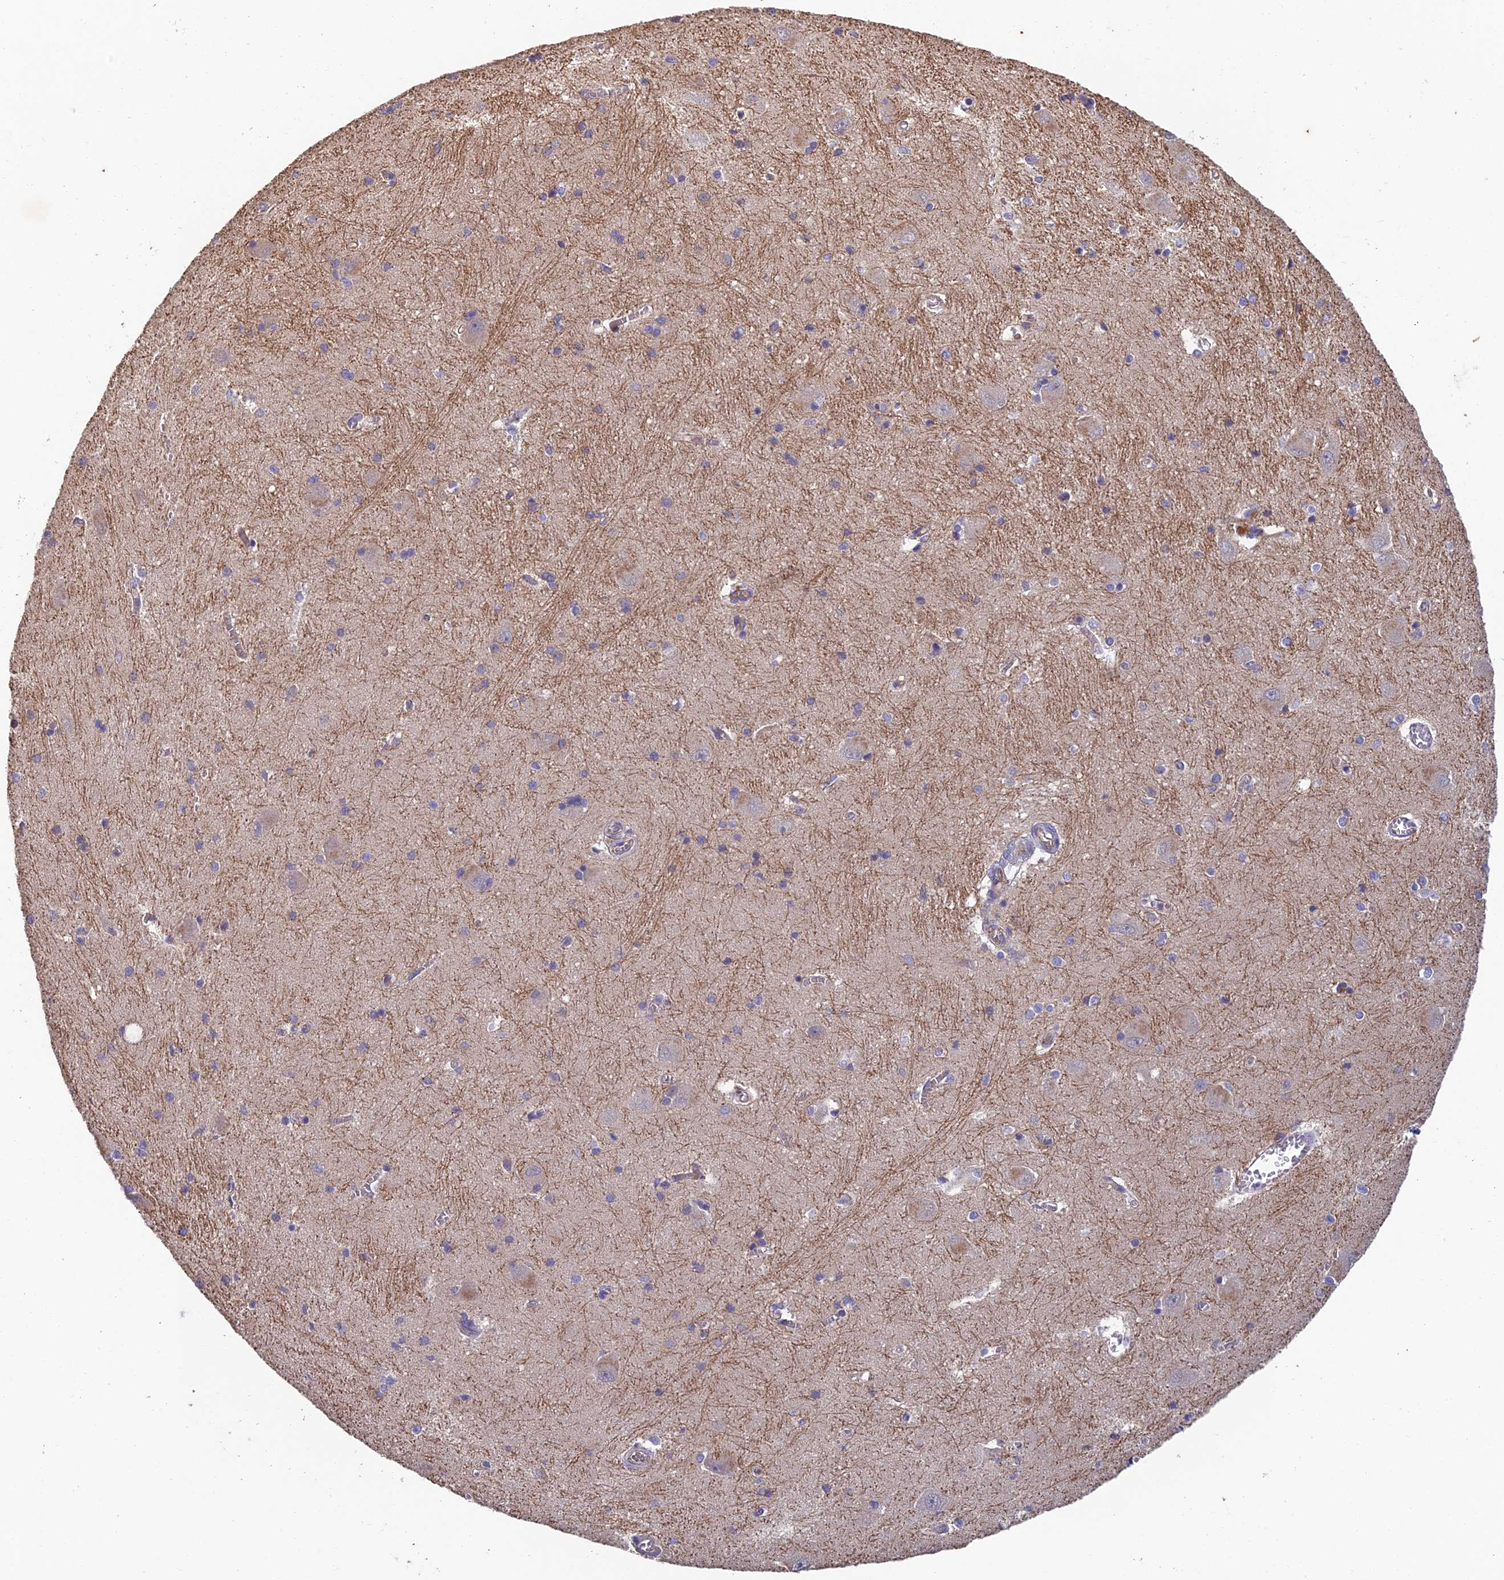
{"staining": {"intensity": "weak", "quantity": "<25%", "location": "cytoplasmic/membranous"}, "tissue": "caudate", "cell_type": "Glial cells", "image_type": "normal", "snomed": [{"axis": "morphology", "description": "Normal tissue, NOS"}, {"axis": "topography", "description": "Lateral ventricle wall"}], "caption": "A photomicrograph of human caudate is negative for staining in glial cells. (IHC, brightfield microscopy, high magnification).", "gene": "ADAMTS13", "patient": {"sex": "male", "age": 37}}